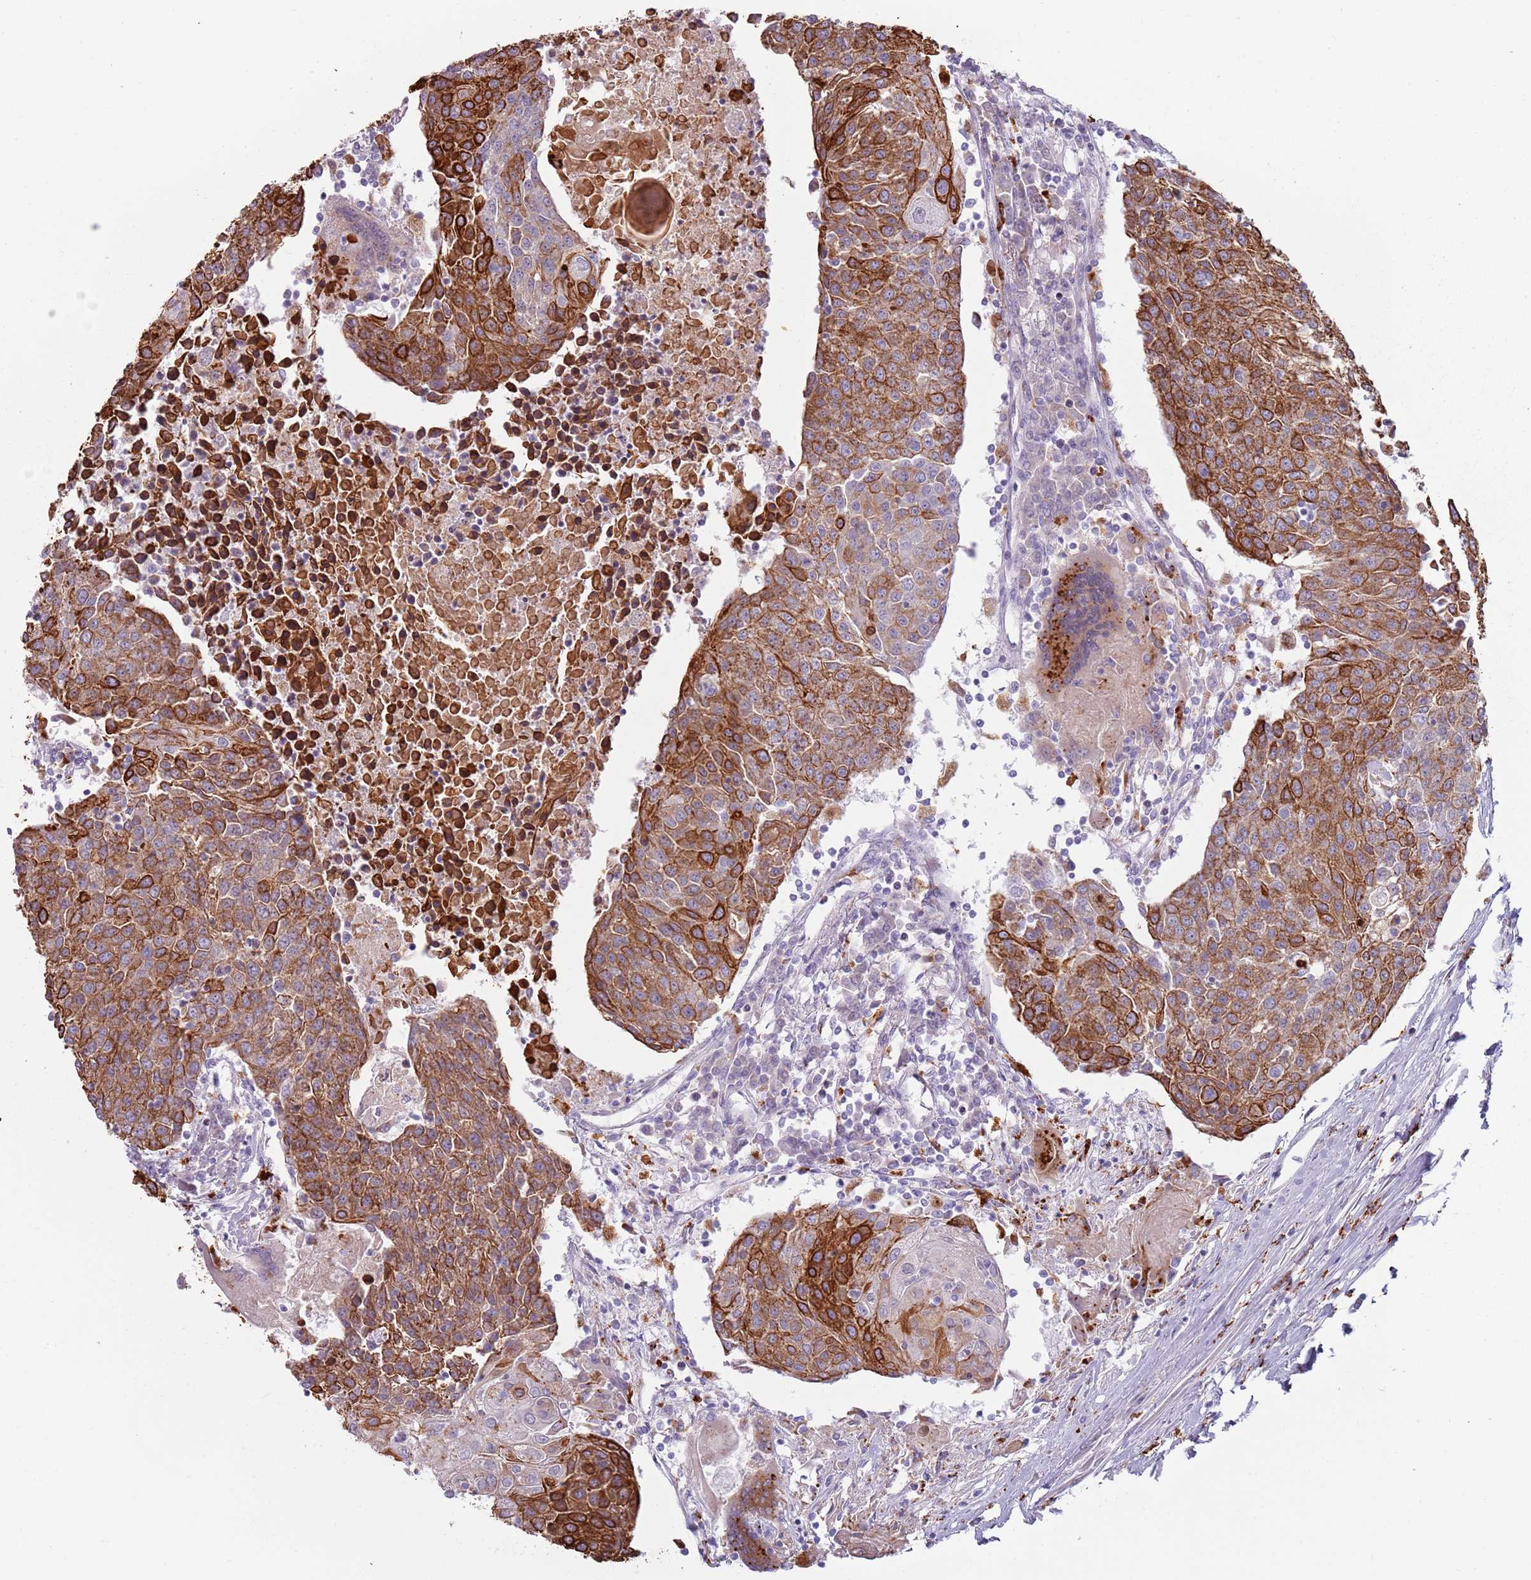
{"staining": {"intensity": "strong", "quantity": ">75%", "location": "cytoplasmic/membranous"}, "tissue": "urothelial cancer", "cell_type": "Tumor cells", "image_type": "cancer", "snomed": [{"axis": "morphology", "description": "Urothelial carcinoma, High grade"}, {"axis": "topography", "description": "Urinary bladder"}], "caption": "Immunohistochemical staining of human urothelial cancer demonstrates high levels of strong cytoplasmic/membranous protein positivity in approximately >75% of tumor cells. Ihc stains the protein of interest in brown and the nuclei are stained blue.", "gene": "NWD2", "patient": {"sex": "female", "age": 85}}